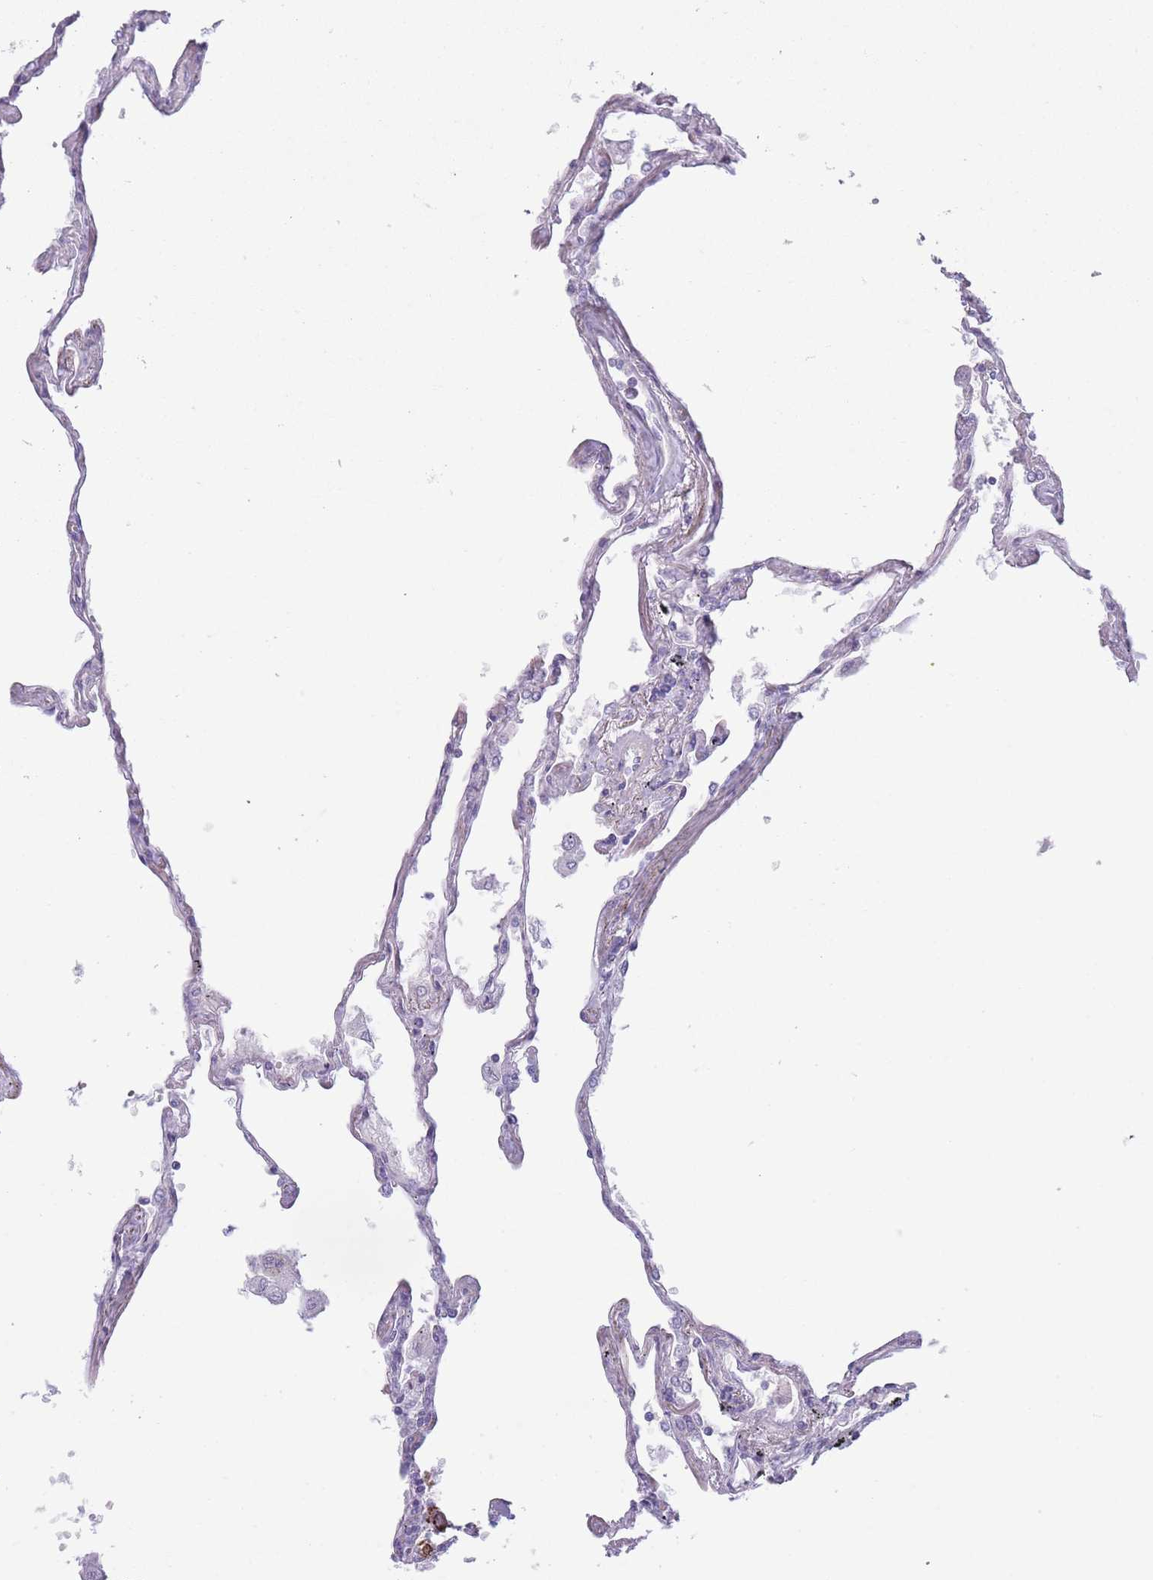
{"staining": {"intensity": "negative", "quantity": "none", "location": "none"}, "tissue": "lung", "cell_type": "Alveolar cells", "image_type": "normal", "snomed": [{"axis": "morphology", "description": "Normal tissue, NOS"}, {"axis": "topography", "description": "Lung"}], "caption": "Immunohistochemical staining of benign human lung displays no significant positivity in alveolar cells.", "gene": "UTP14A", "patient": {"sex": "female", "age": 67}}